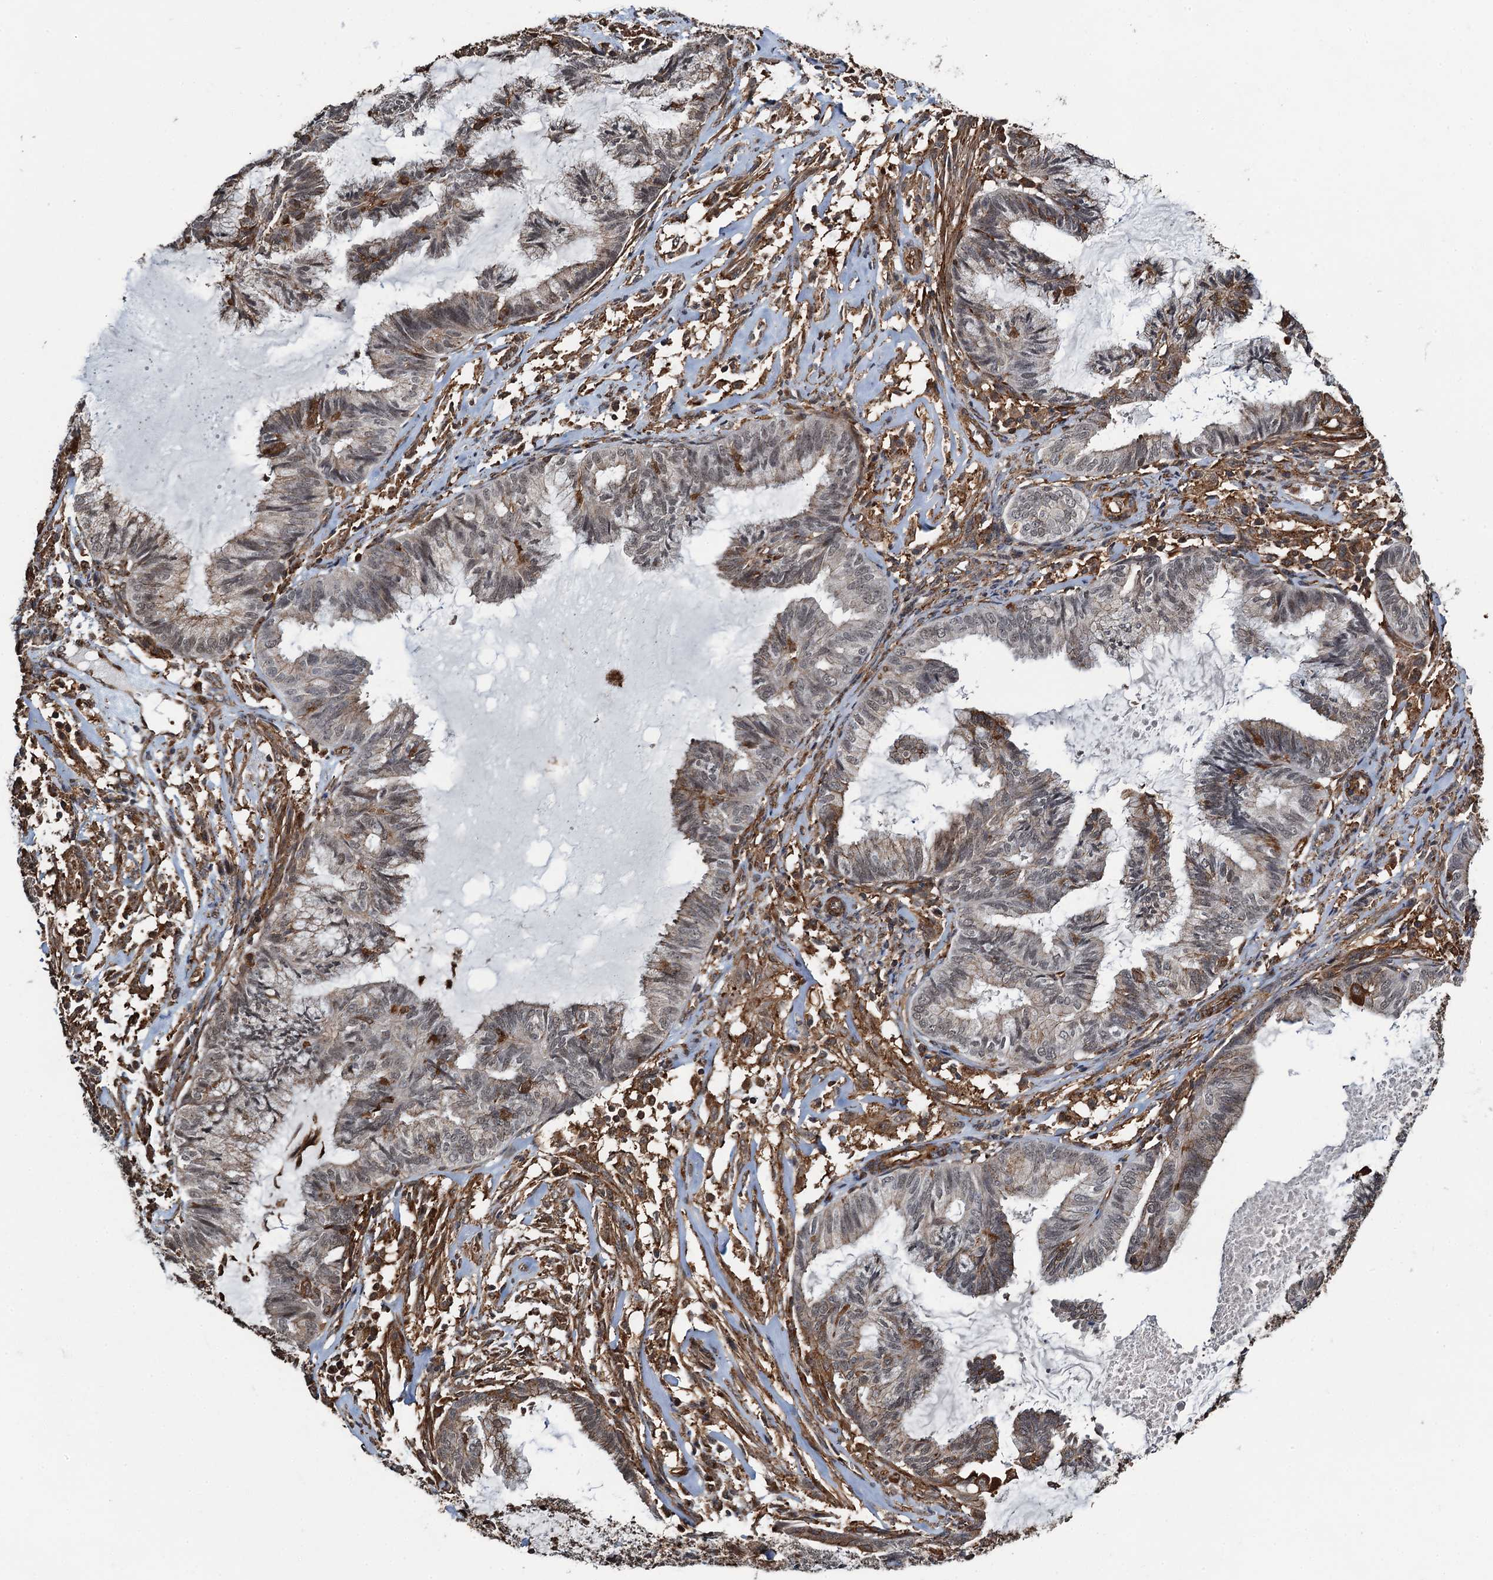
{"staining": {"intensity": "moderate", "quantity": "<25%", "location": "cytoplasmic/membranous"}, "tissue": "endometrial cancer", "cell_type": "Tumor cells", "image_type": "cancer", "snomed": [{"axis": "morphology", "description": "Adenocarcinoma, NOS"}, {"axis": "topography", "description": "Endometrium"}], "caption": "Immunohistochemical staining of endometrial cancer (adenocarcinoma) demonstrates moderate cytoplasmic/membranous protein staining in about <25% of tumor cells.", "gene": "WHAMM", "patient": {"sex": "female", "age": 86}}